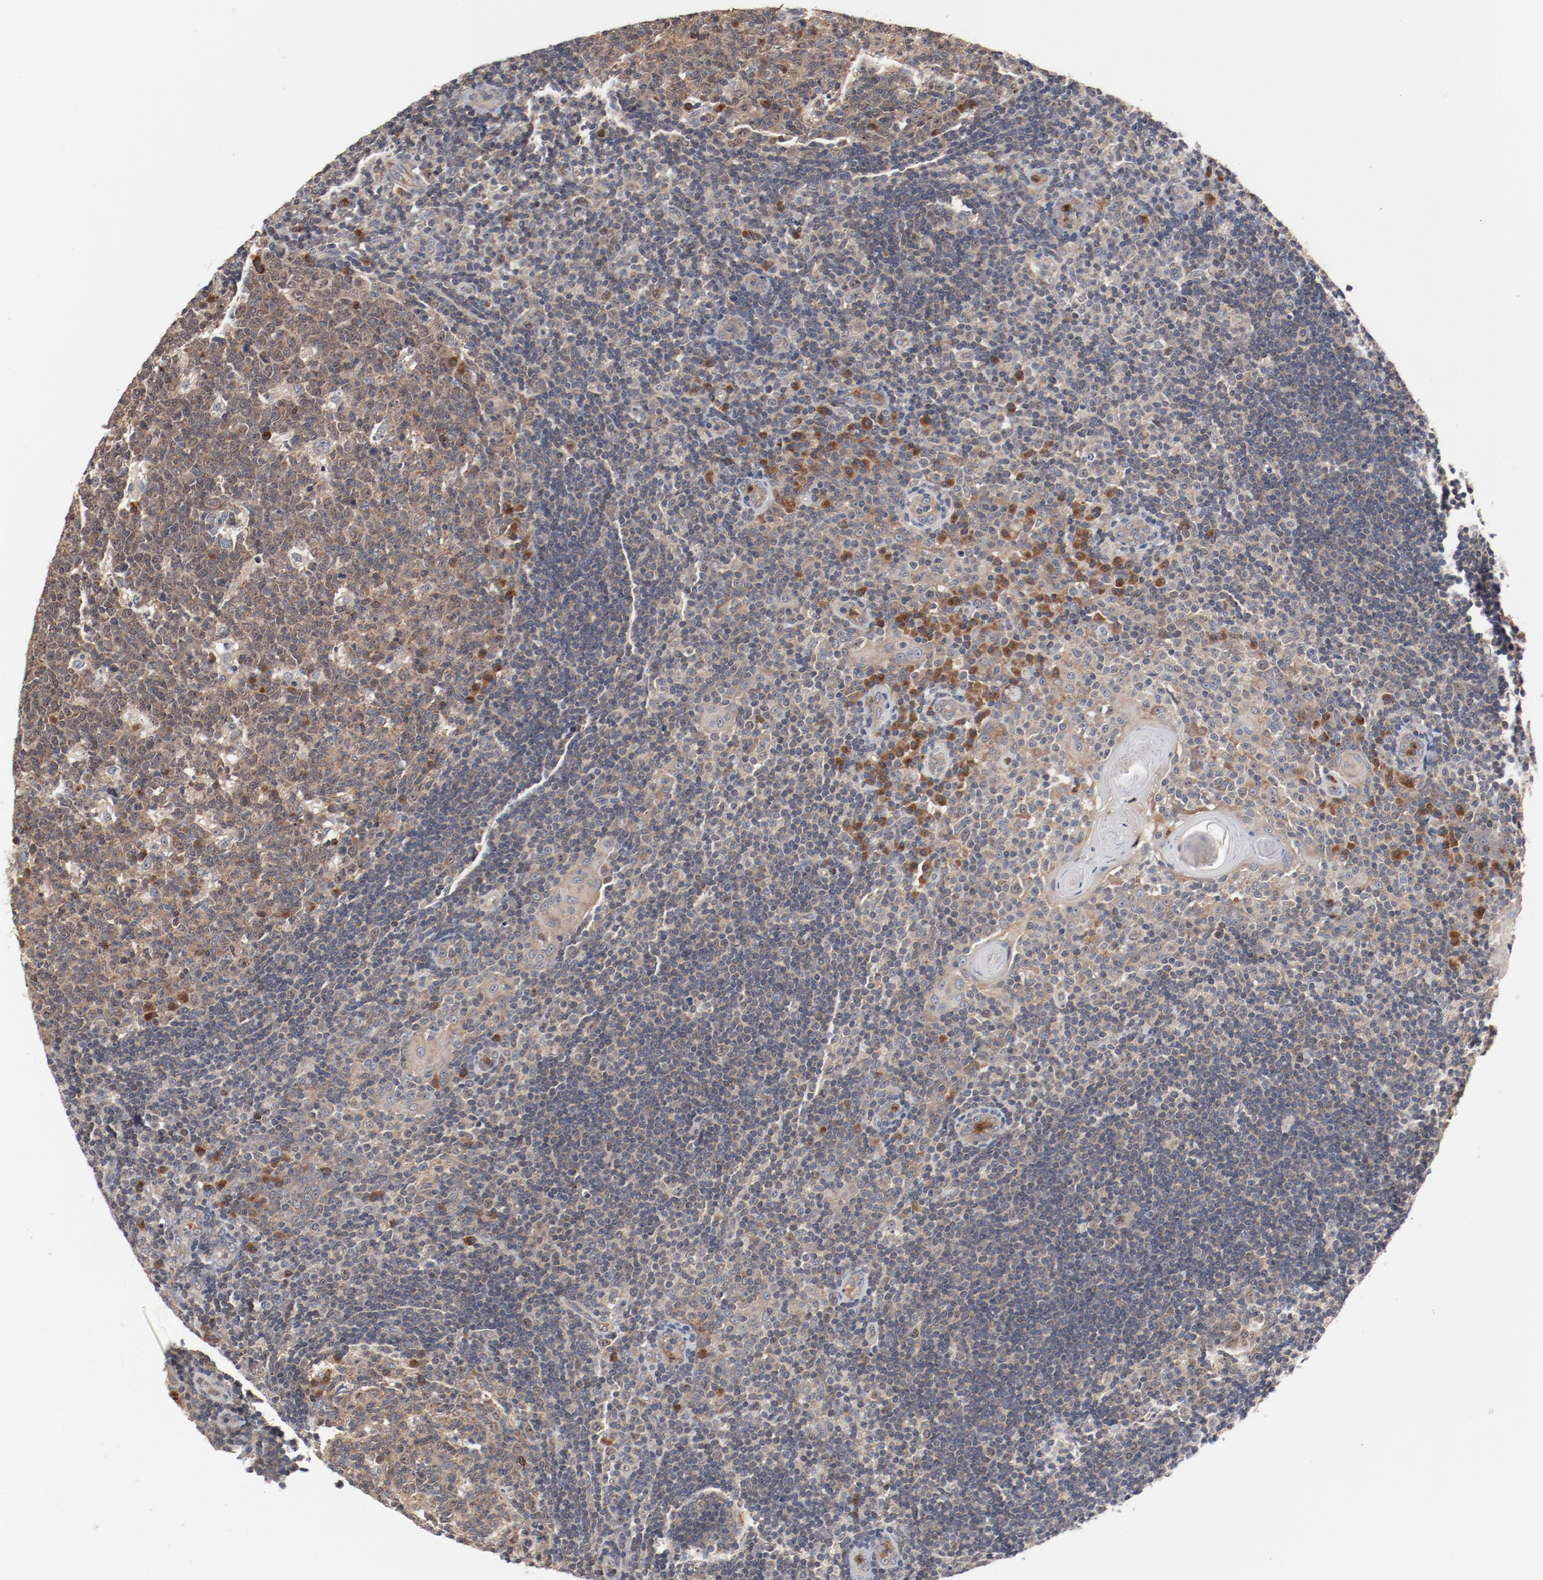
{"staining": {"intensity": "weak", "quantity": ">75%", "location": "cytoplasmic/membranous"}, "tissue": "tonsil", "cell_type": "Germinal center cells", "image_type": "normal", "snomed": [{"axis": "morphology", "description": "Normal tissue, NOS"}, {"axis": "topography", "description": "Tonsil"}], "caption": "Benign tonsil displays weak cytoplasmic/membranous positivity in approximately >75% of germinal center cells.", "gene": "RNASE11", "patient": {"sex": "female", "age": 40}}